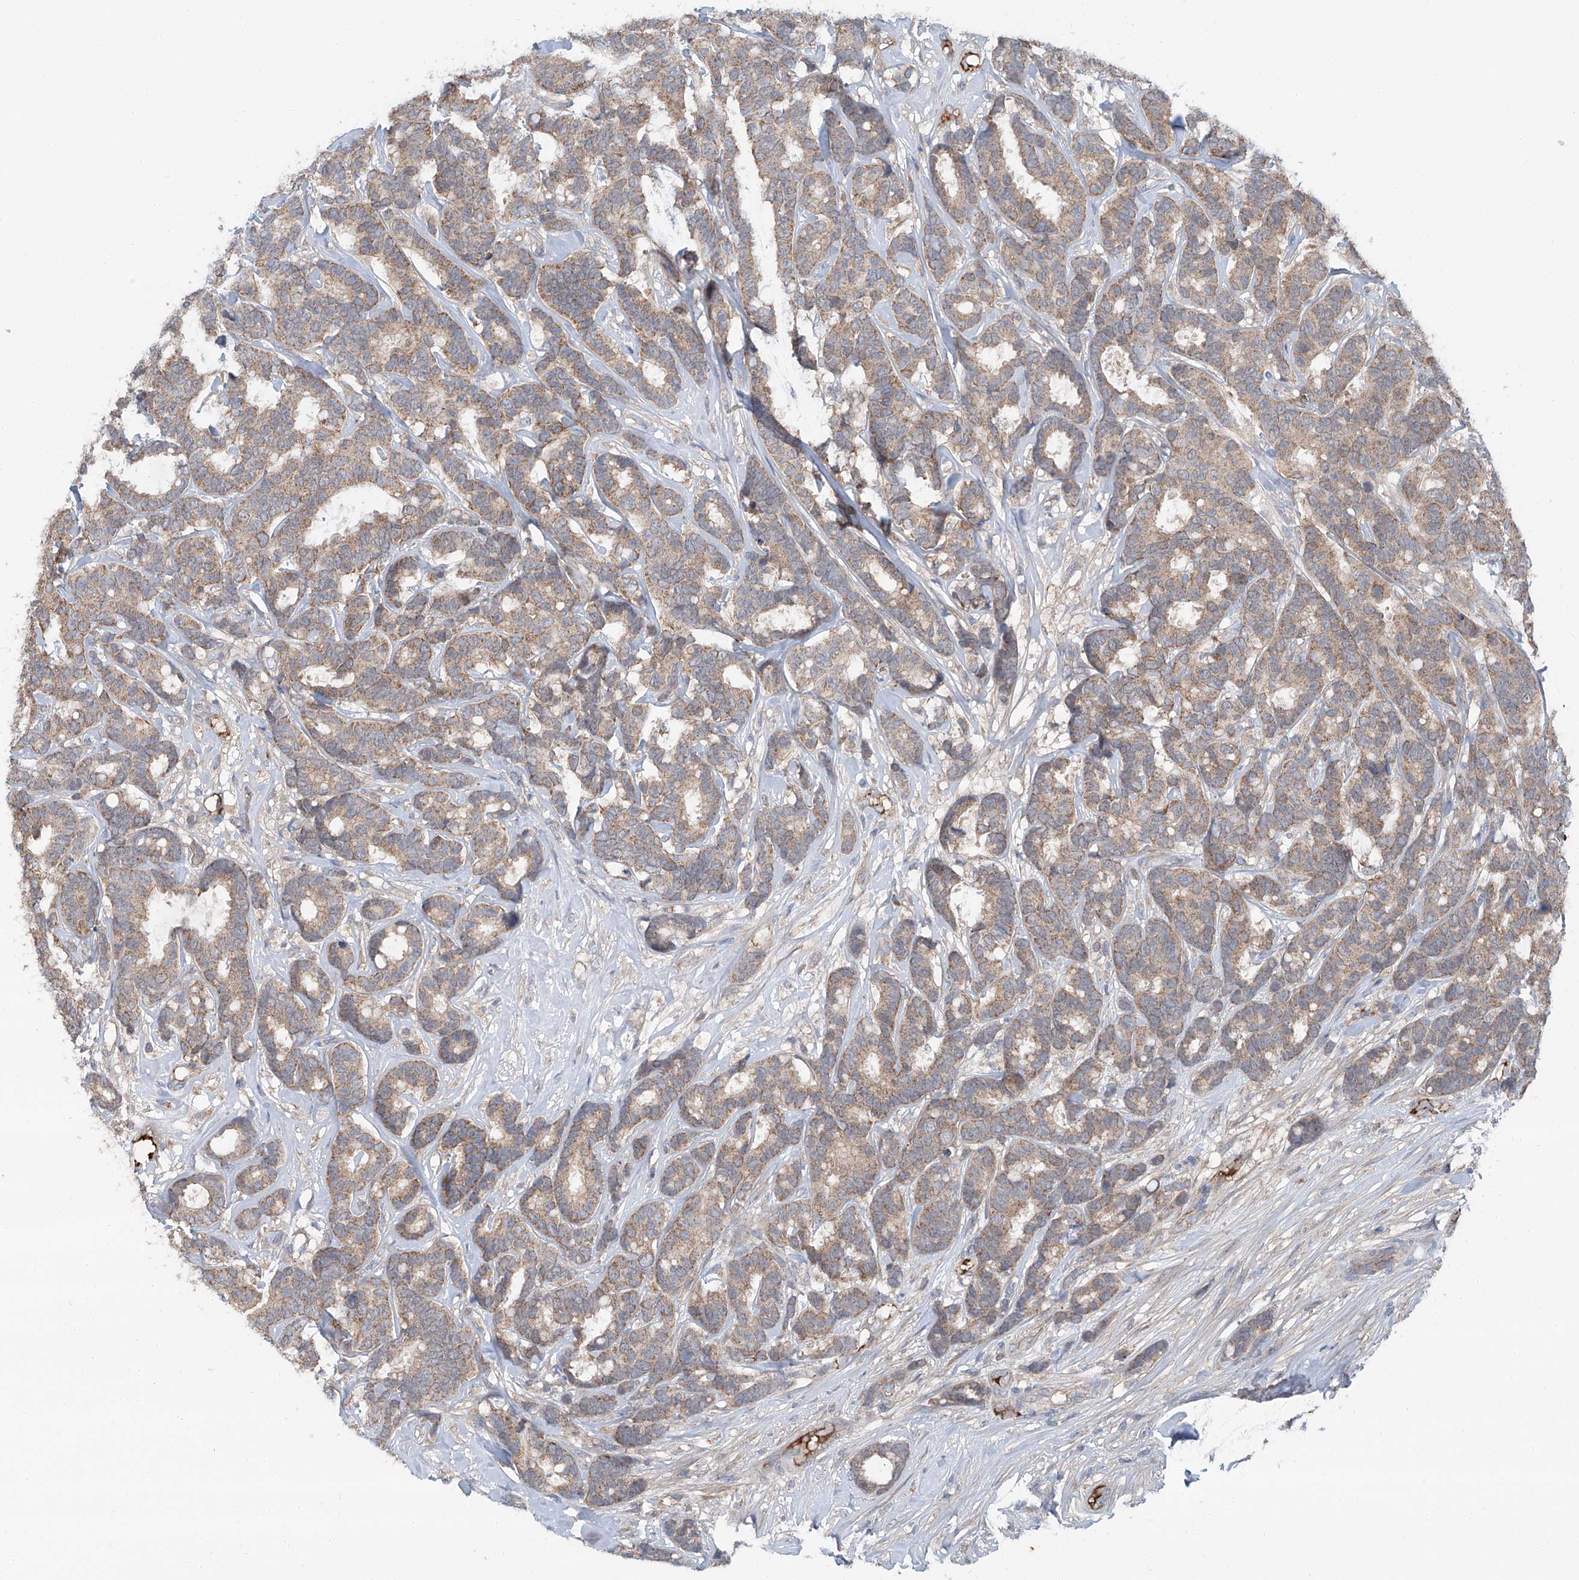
{"staining": {"intensity": "moderate", "quantity": ">75%", "location": "cytoplasmic/membranous"}, "tissue": "breast cancer", "cell_type": "Tumor cells", "image_type": "cancer", "snomed": [{"axis": "morphology", "description": "Duct carcinoma"}, {"axis": "topography", "description": "Breast"}], "caption": "Brown immunohistochemical staining in human invasive ductal carcinoma (breast) reveals moderate cytoplasmic/membranous positivity in approximately >75% of tumor cells.", "gene": "SIX4", "patient": {"sex": "female", "age": 87}}